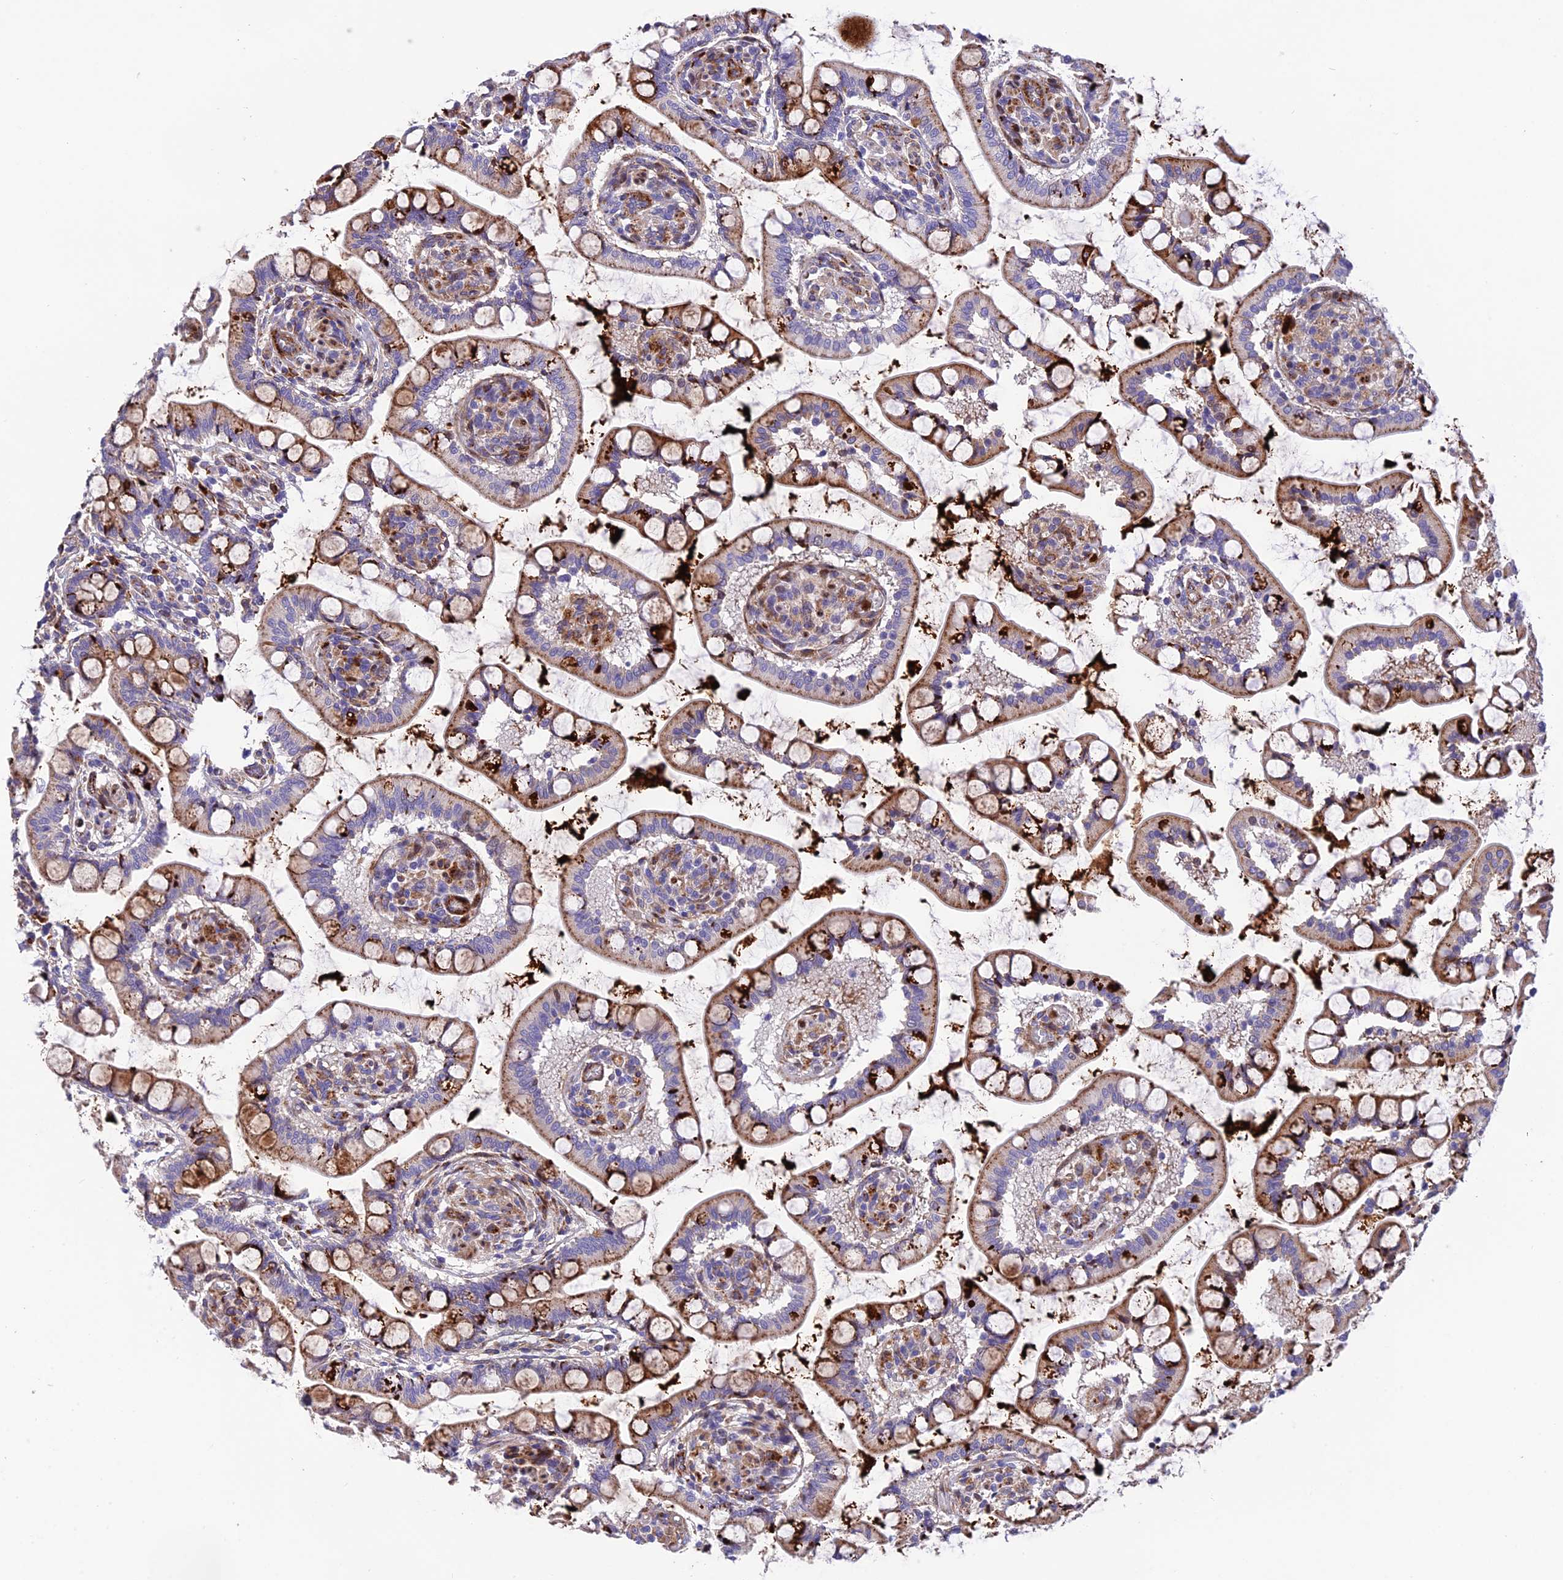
{"staining": {"intensity": "moderate", "quantity": ">75%", "location": "cytoplasmic/membranous"}, "tissue": "small intestine", "cell_type": "Glandular cells", "image_type": "normal", "snomed": [{"axis": "morphology", "description": "Normal tissue, NOS"}, {"axis": "topography", "description": "Small intestine"}], "caption": "Human small intestine stained with a protein marker displays moderate staining in glandular cells.", "gene": "CPSF4L", "patient": {"sex": "male", "age": 52}}